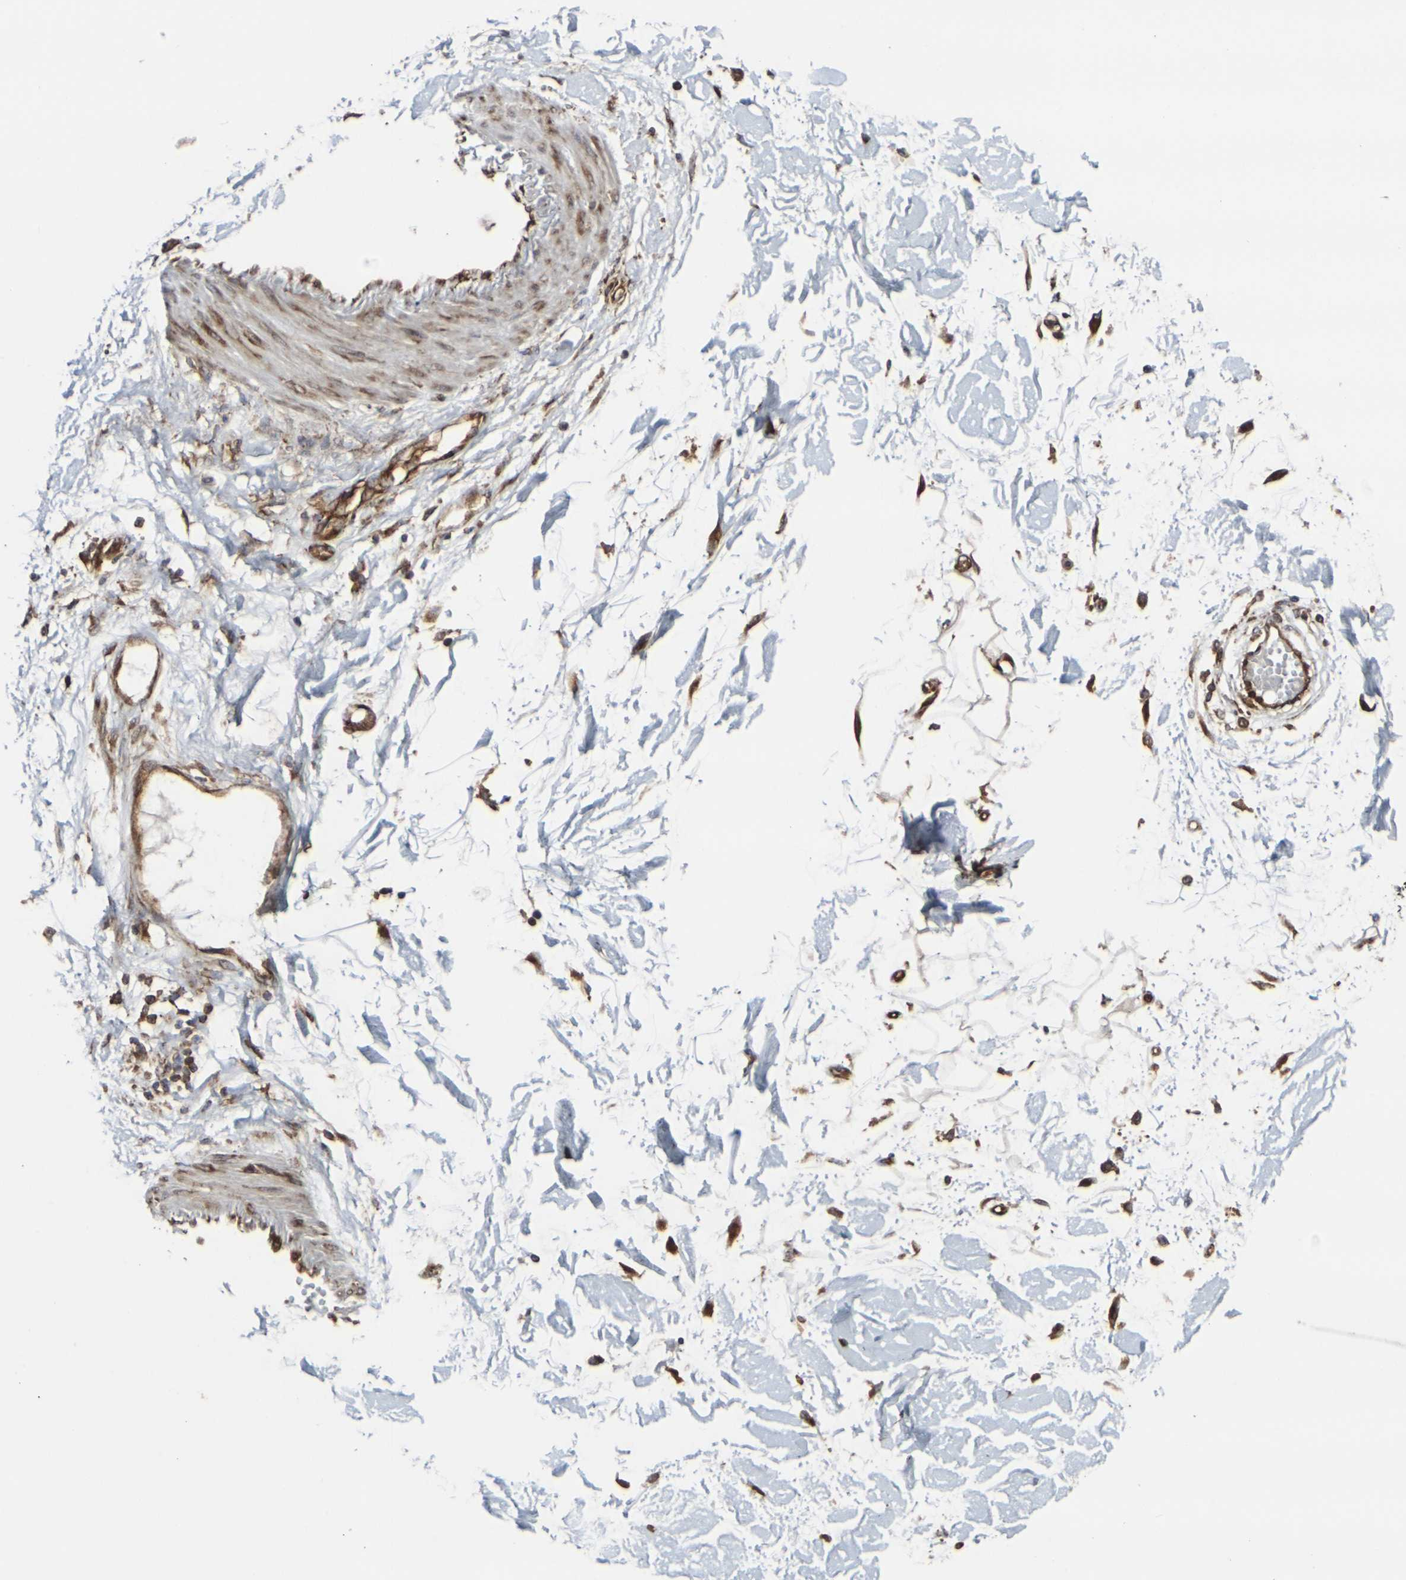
{"staining": {"intensity": "moderate", "quantity": ">75%", "location": "cytoplasmic/membranous"}, "tissue": "adipose tissue", "cell_type": "Adipocytes", "image_type": "normal", "snomed": [{"axis": "morphology", "description": "Squamous cell carcinoma, NOS"}, {"axis": "topography", "description": "Skin"}], "caption": "A high-resolution photomicrograph shows immunohistochemistry (IHC) staining of unremarkable adipose tissue, which shows moderate cytoplasmic/membranous positivity in about >75% of adipocytes. (Stains: DAB in brown, nuclei in blue, Microscopy: brightfield microscopy at high magnification).", "gene": "MARCHF2", "patient": {"sex": "male", "age": 83}}